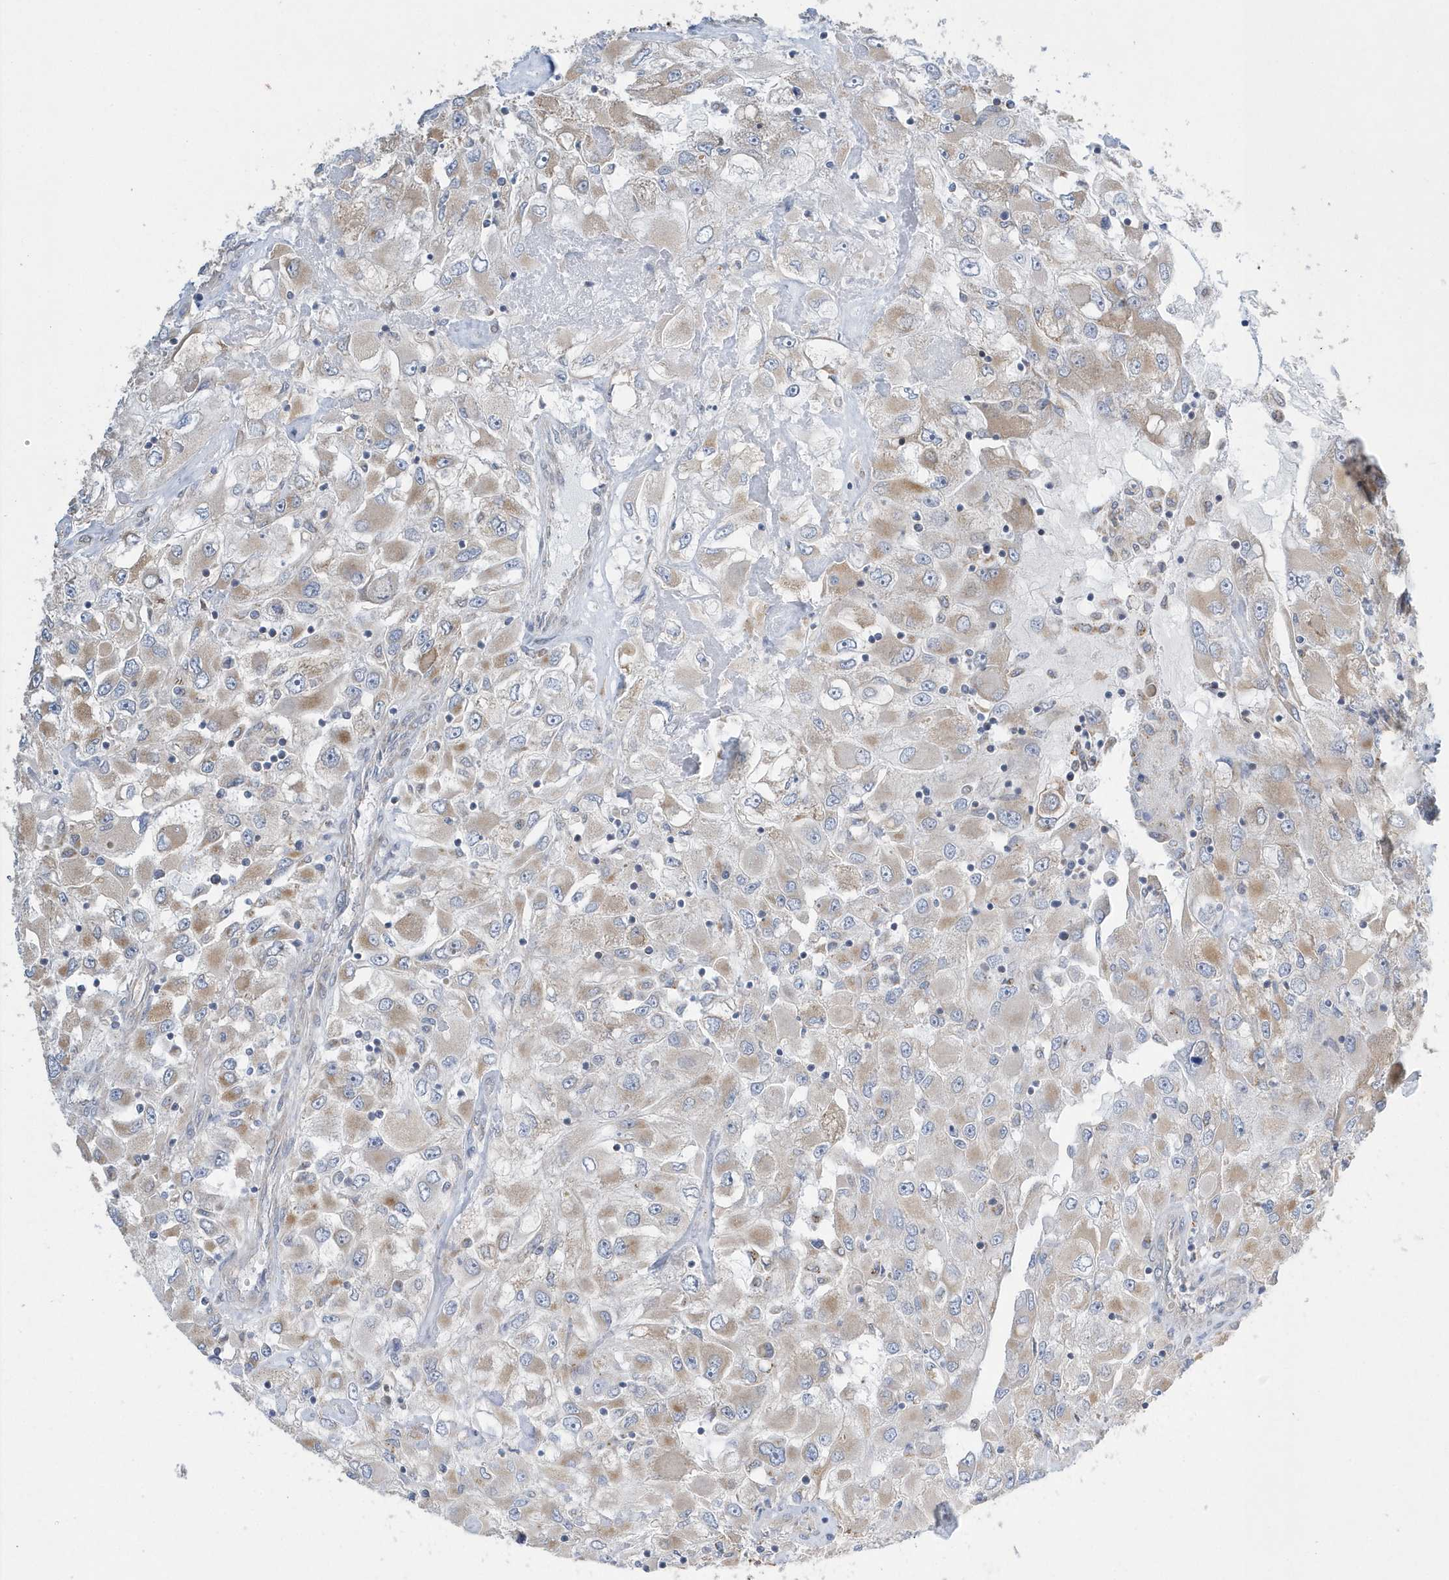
{"staining": {"intensity": "weak", "quantity": ">75%", "location": "cytoplasmic/membranous"}, "tissue": "renal cancer", "cell_type": "Tumor cells", "image_type": "cancer", "snomed": [{"axis": "morphology", "description": "Adenocarcinoma, NOS"}, {"axis": "topography", "description": "Kidney"}], "caption": "Immunohistochemical staining of human renal cancer (adenocarcinoma) exhibits weak cytoplasmic/membranous protein staining in about >75% of tumor cells. (Stains: DAB in brown, nuclei in blue, Microscopy: brightfield microscopy at high magnification).", "gene": "SPATA5", "patient": {"sex": "female", "age": 52}}